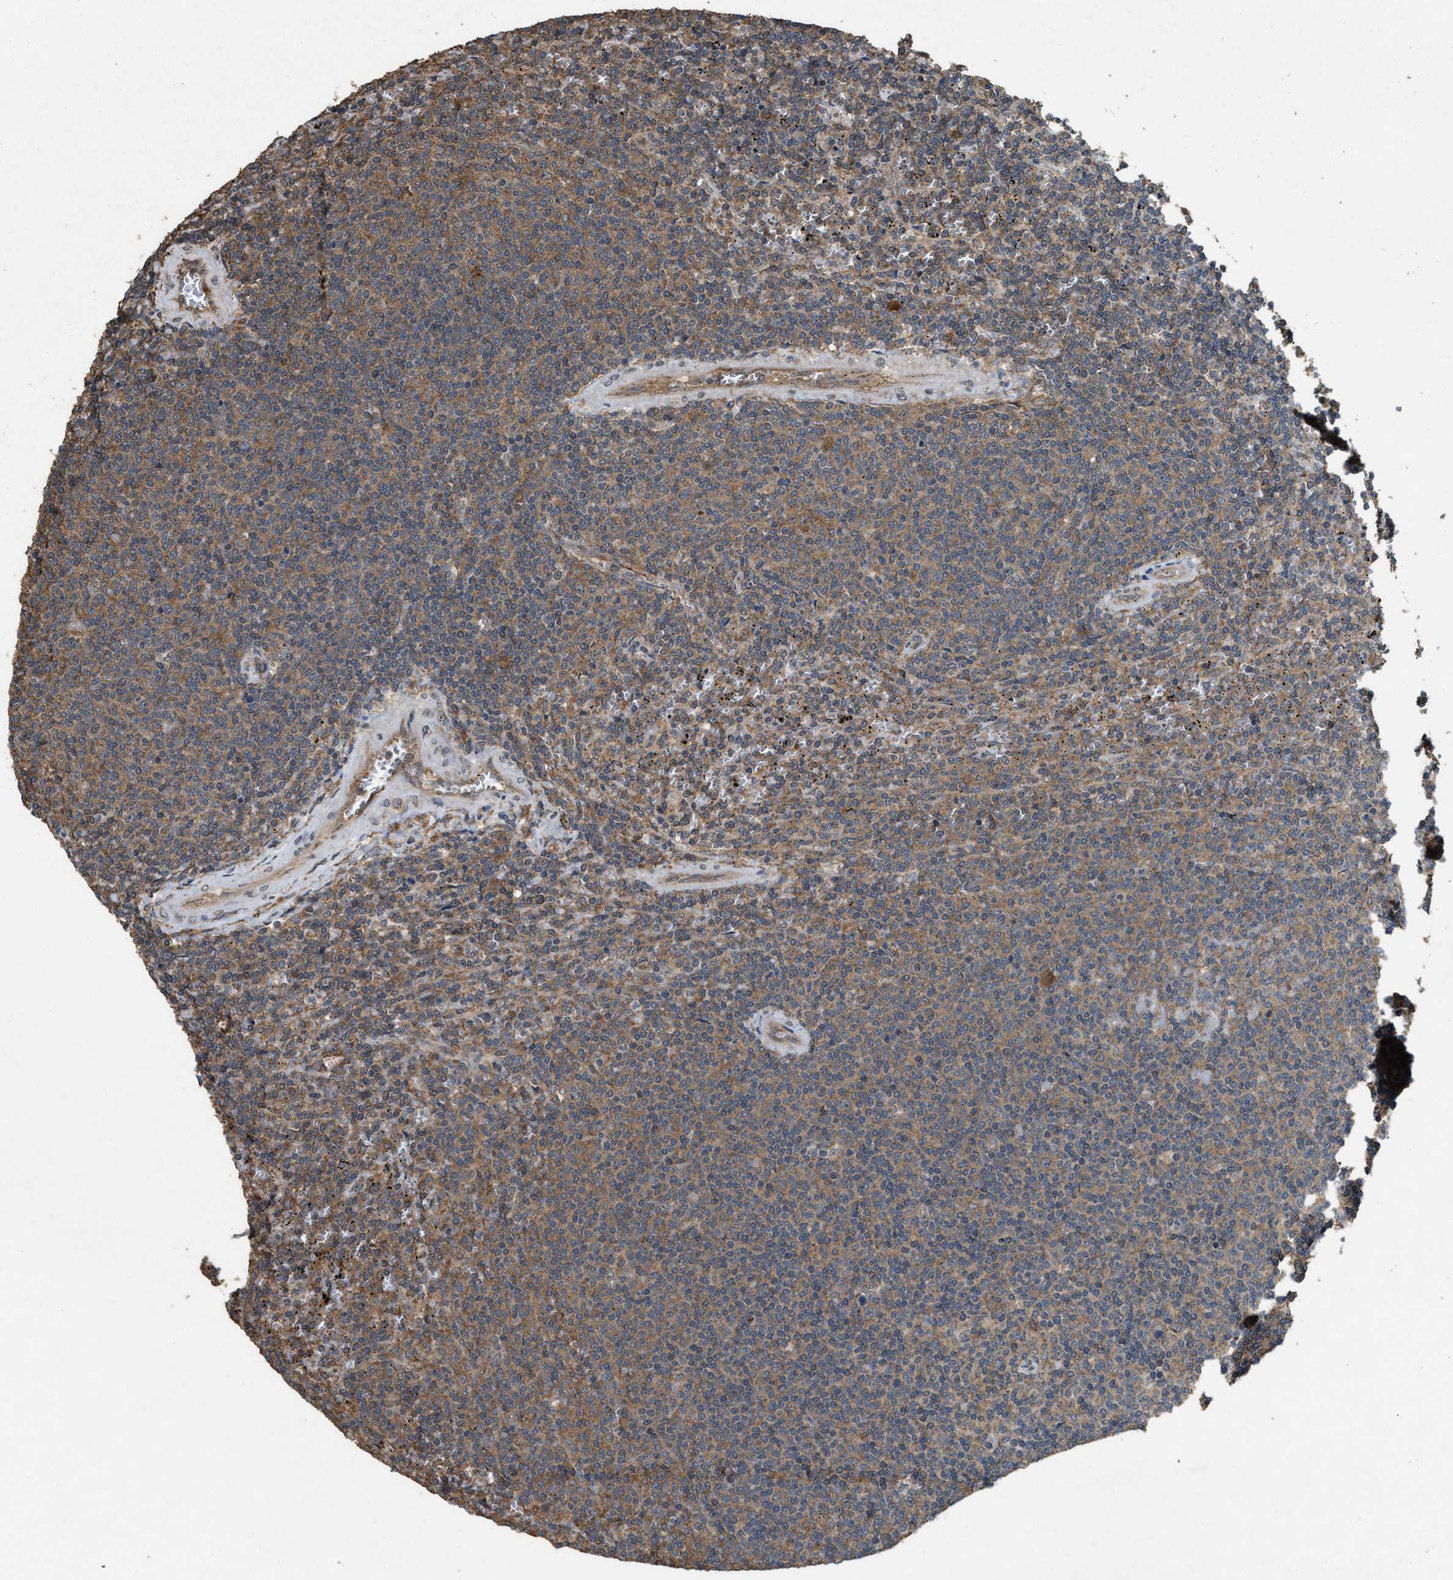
{"staining": {"intensity": "moderate", "quantity": ">75%", "location": "cytoplasmic/membranous"}, "tissue": "lymphoma", "cell_type": "Tumor cells", "image_type": "cancer", "snomed": [{"axis": "morphology", "description": "Malignant lymphoma, non-Hodgkin's type, Low grade"}, {"axis": "topography", "description": "Spleen"}], "caption": "High-power microscopy captured an IHC photomicrograph of lymphoma, revealing moderate cytoplasmic/membranous expression in approximately >75% of tumor cells.", "gene": "ARHGEF5", "patient": {"sex": "female", "age": 50}}